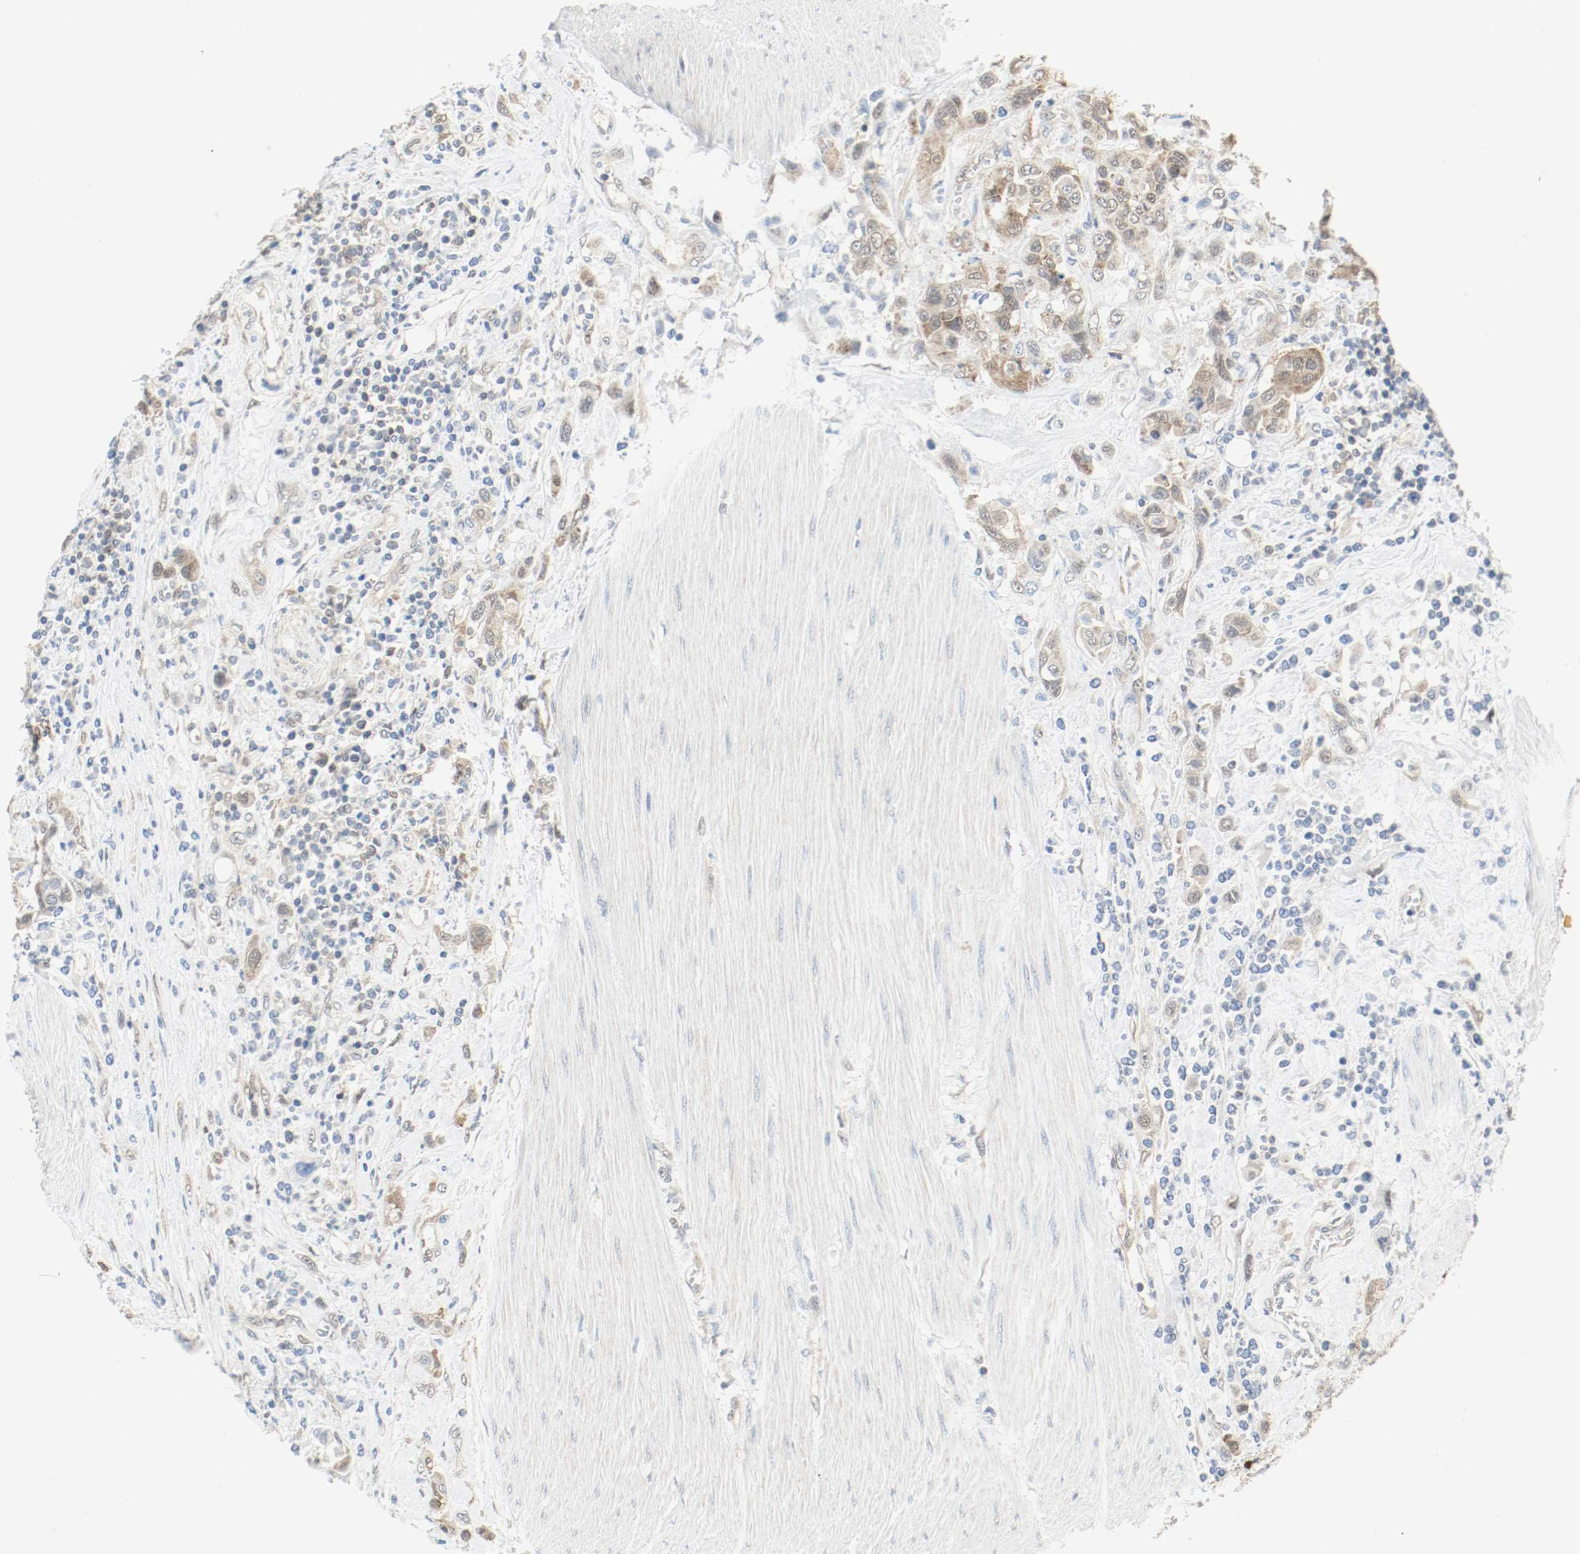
{"staining": {"intensity": "moderate", "quantity": ">75%", "location": "cytoplasmic/membranous,nuclear"}, "tissue": "urothelial cancer", "cell_type": "Tumor cells", "image_type": "cancer", "snomed": [{"axis": "morphology", "description": "Urothelial carcinoma, High grade"}, {"axis": "topography", "description": "Urinary bladder"}], "caption": "Immunohistochemistry histopathology image of urothelial cancer stained for a protein (brown), which reveals medium levels of moderate cytoplasmic/membranous and nuclear expression in approximately >75% of tumor cells.", "gene": "PPME1", "patient": {"sex": "male", "age": 50}}